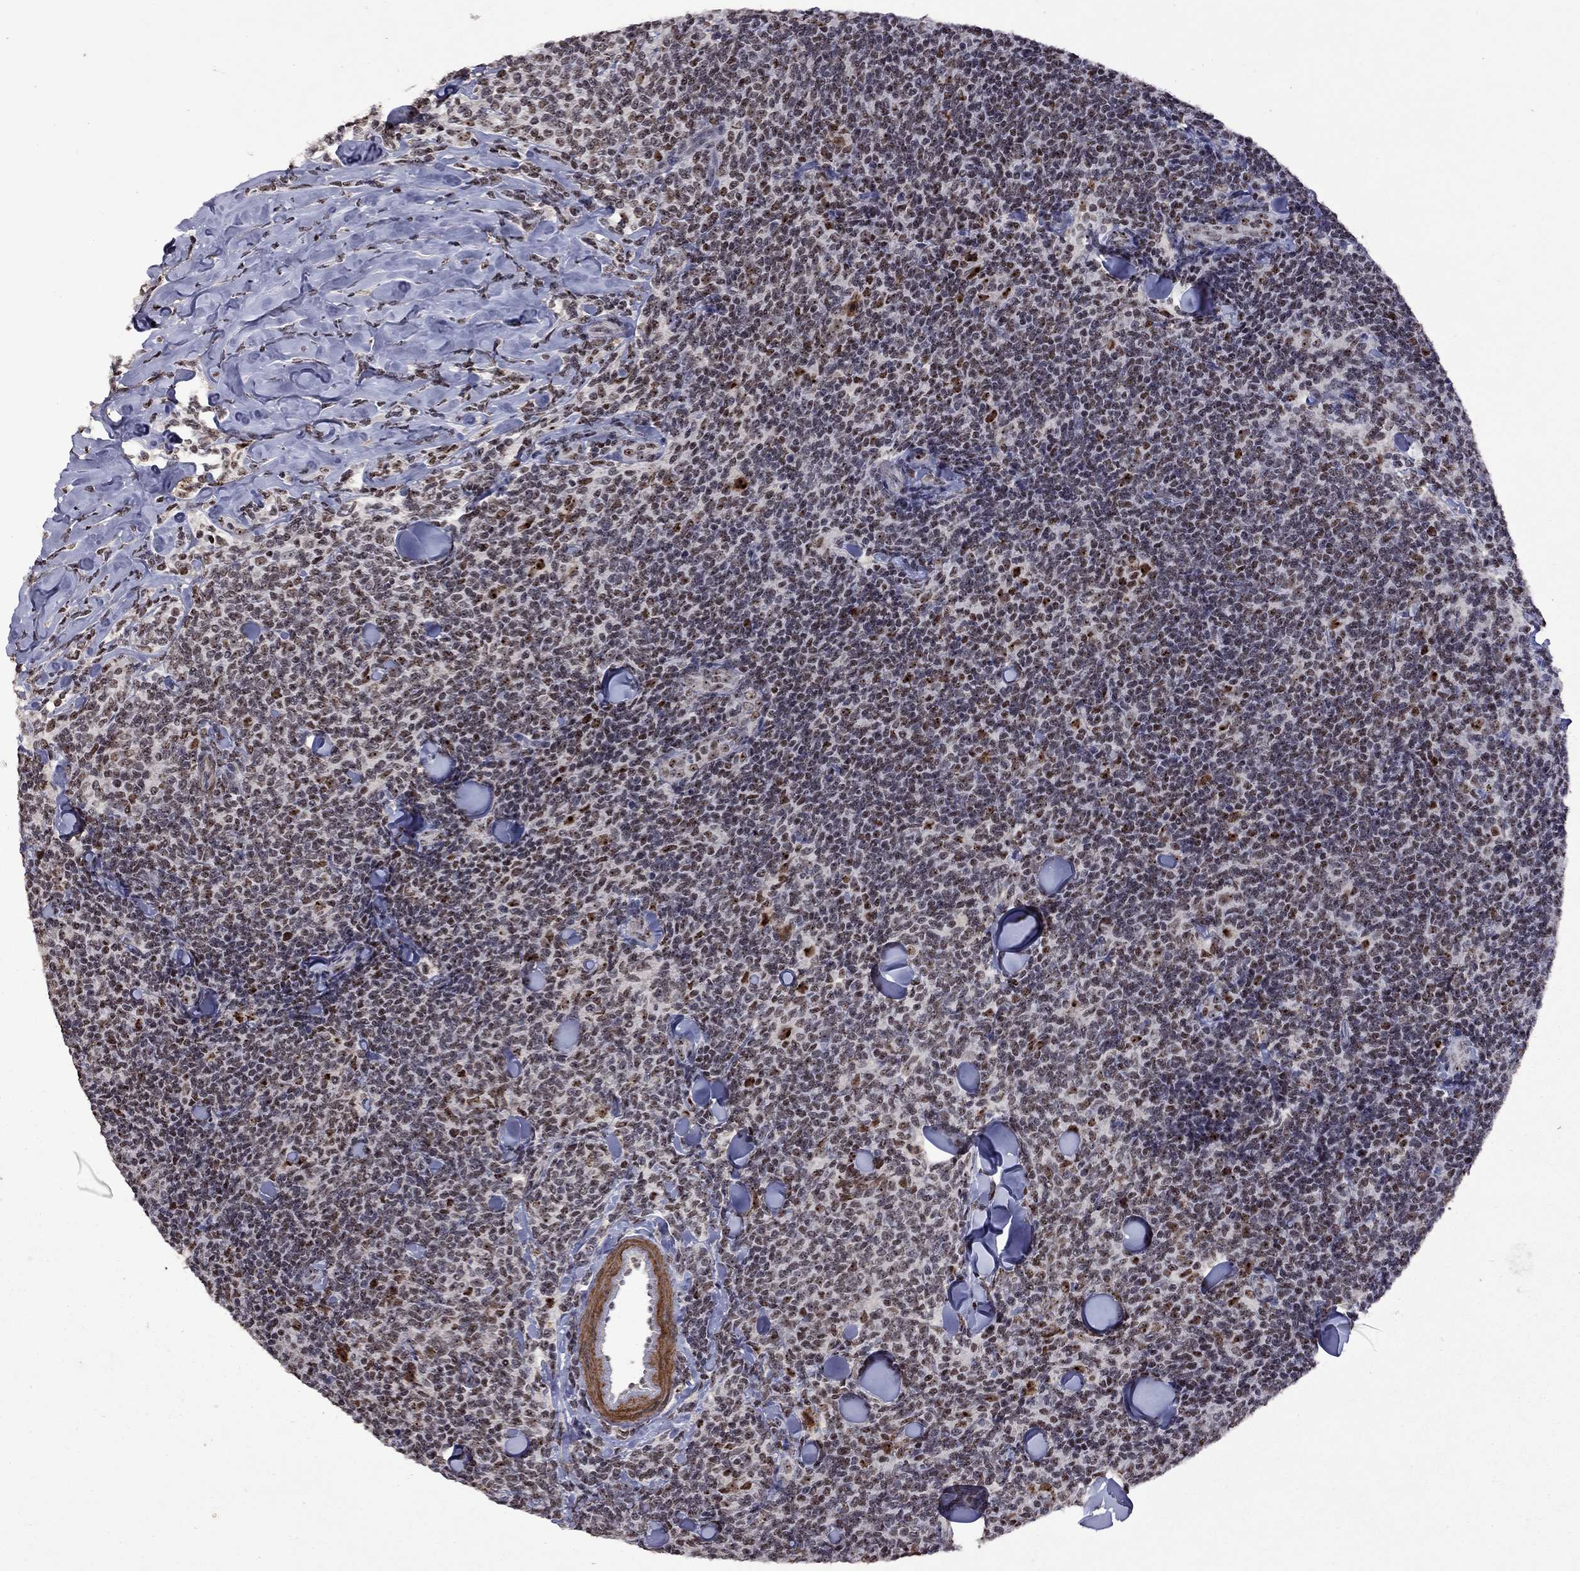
{"staining": {"intensity": "moderate", "quantity": "<25%", "location": "nuclear"}, "tissue": "lymphoma", "cell_type": "Tumor cells", "image_type": "cancer", "snomed": [{"axis": "morphology", "description": "Malignant lymphoma, non-Hodgkin's type, Low grade"}, {"axis": "topography", "description": "Lymph node"}], "caption": "Human lymphoma stained with a protein marker shows moderate staining in tumor cells.", "gene": "SPOUT1", "patient": {"sex": "female", "age": 56}}